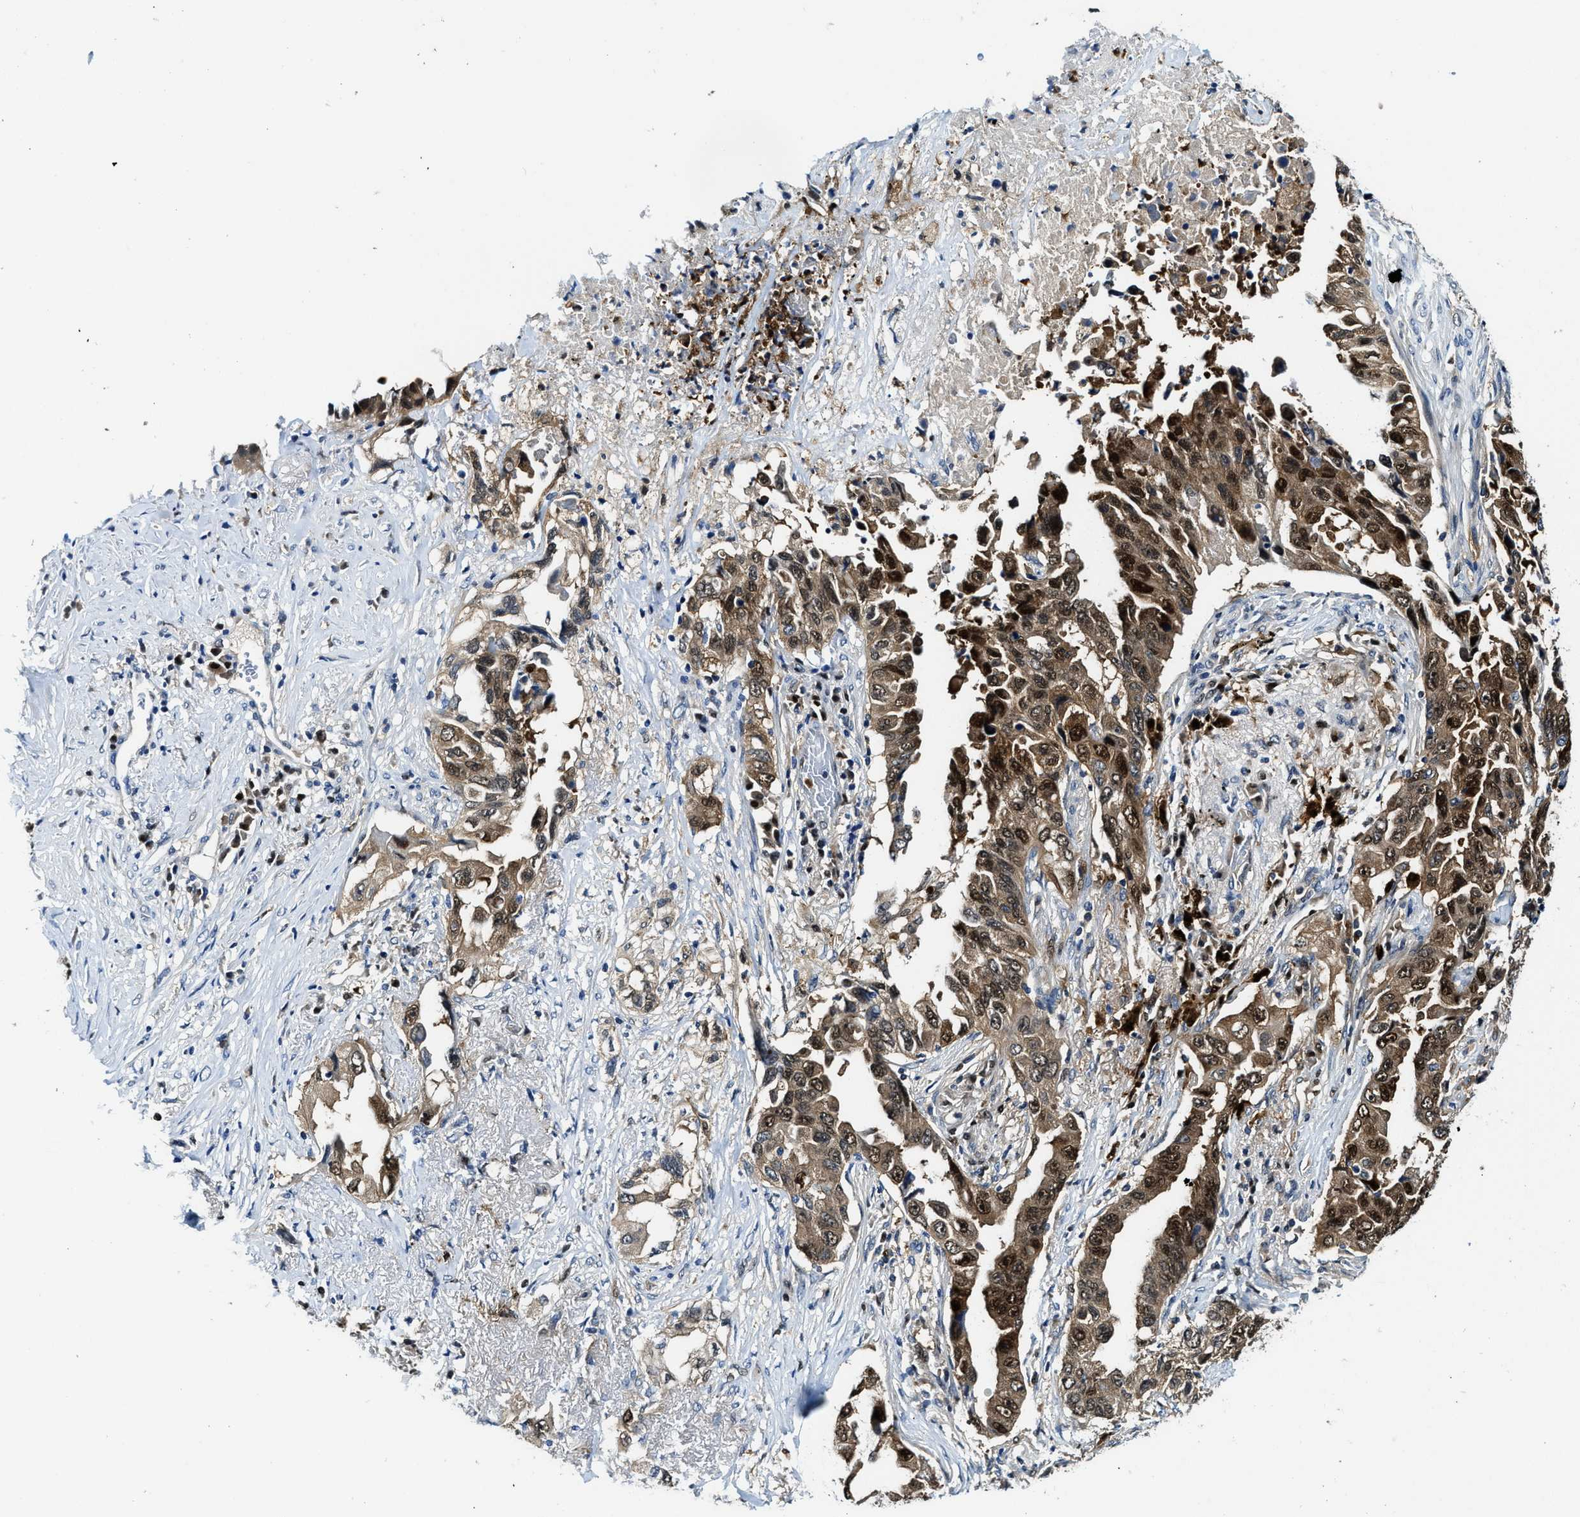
{"staining": {"intensity": "strong", "quantity": ">75%", "location": "cytoplasmic/membranous,nuclear"}, "tissue": "lung cancer", "cell_type": "Tumor cells", "image_type": "cancer", "snomed": [{"axis": "morphology", "description": "Adenocarcinoma, NOS"}, {"axis": "topography", "description": "Lung"}], "caption": "Lung adenocarcinoma stained with DAB (3,3'-diaminobenzidine) immunohistochemistry demonstrates high levels of strong cytoplasmic/membranous and nuclear expression in approximately >75% of tumor cells.", "gene": "LTA4H", "patient": {"sex": "female", "age": 51}}